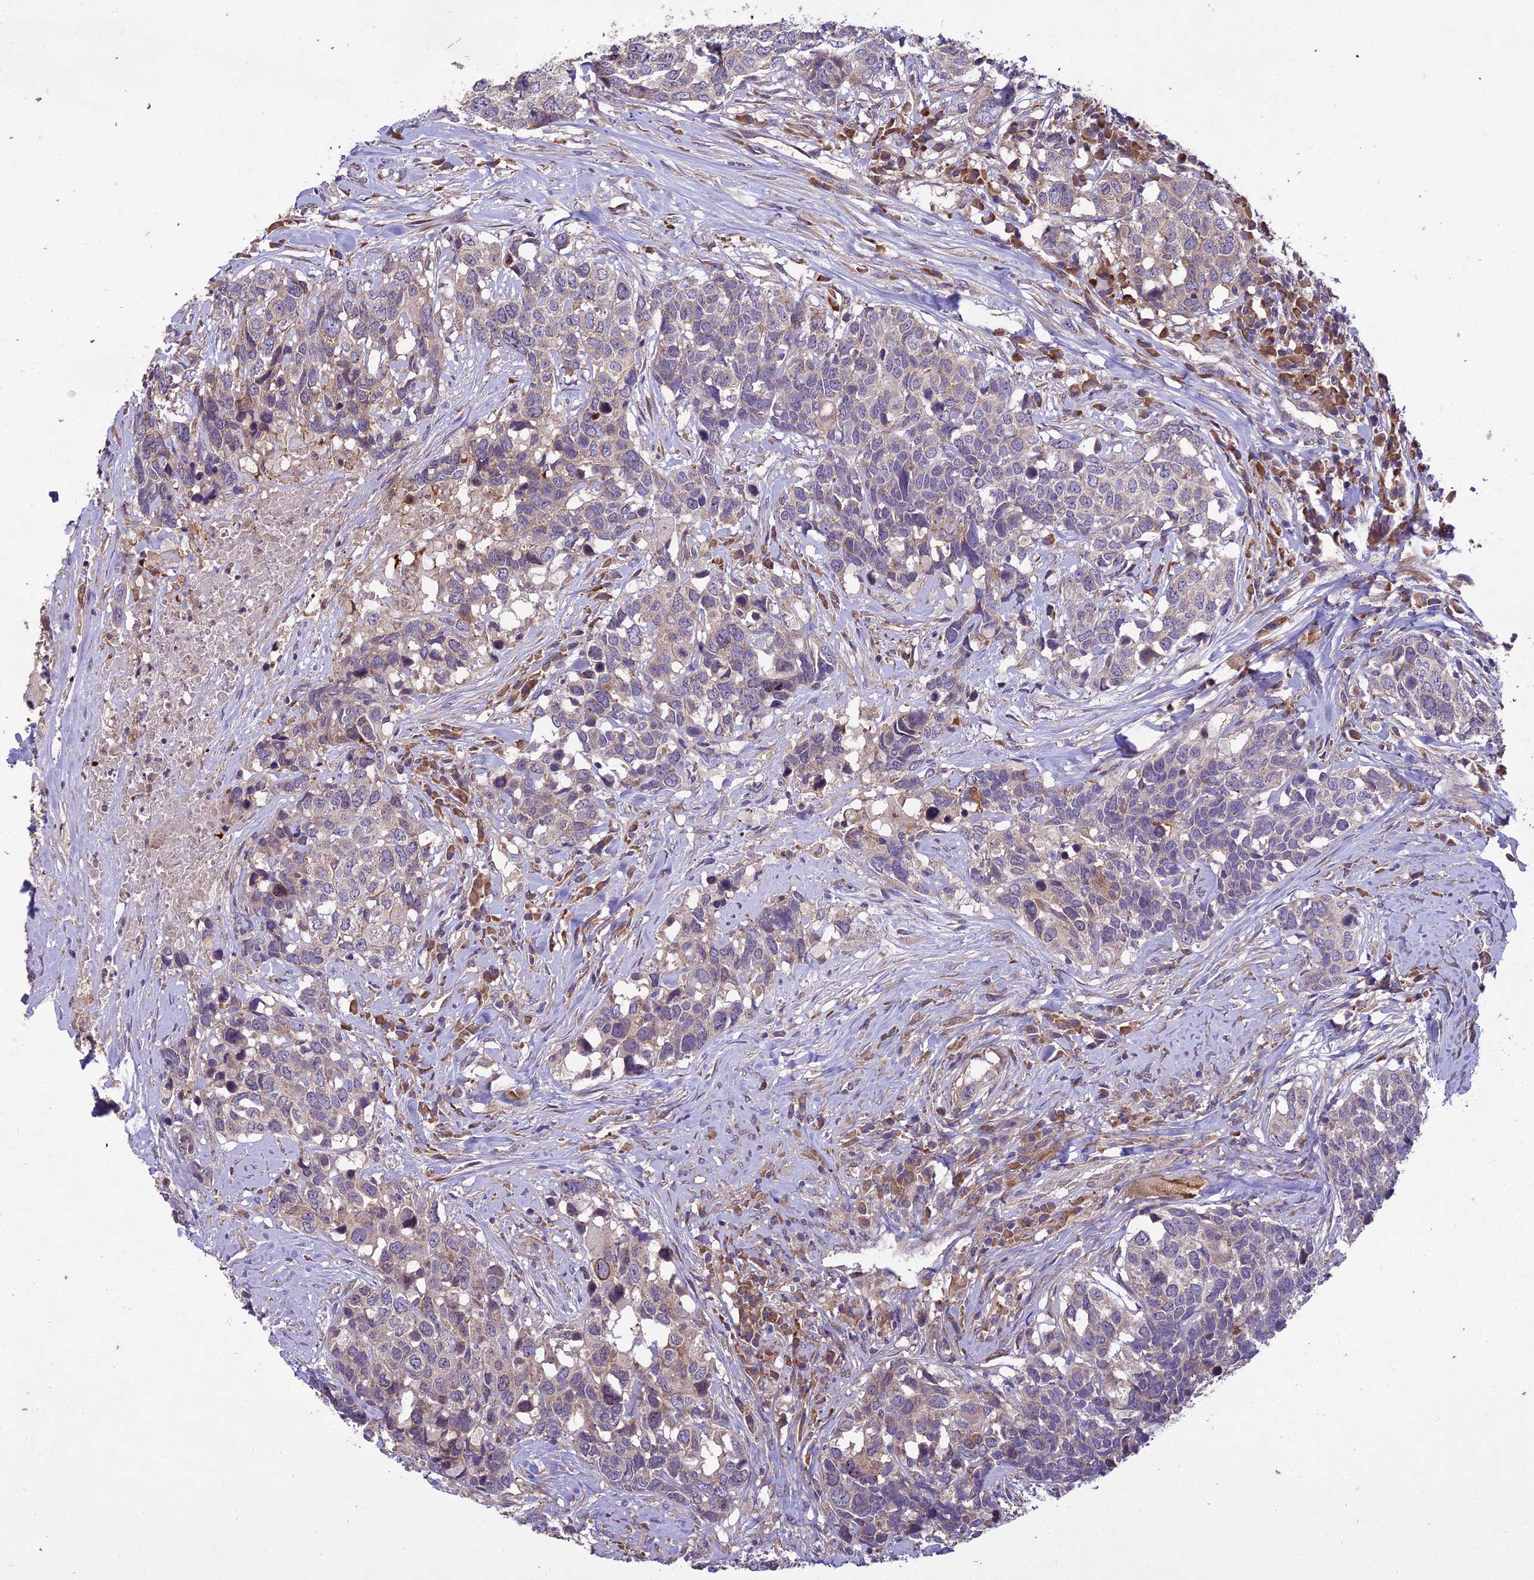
{"staining": {"intensity": "weak", "quantity": "<25%", "location": "cytoplasmic/membranous"}, "tissue": "head and neck cancer", "cell_type": "Tumor cells", "image_type": "cancer", "snomed": [{"axis": "morphology", "description": "Squamous cell carcinoma, NOS"}, {"axis": "topography", "description": "Head-Neck"}], "caption": "Tumor cells are negative for brown protein staining in squamous cell carcinoma (head and neck).", "gene": "CENPL", "patient": {"sex": "male", "age": 66}}